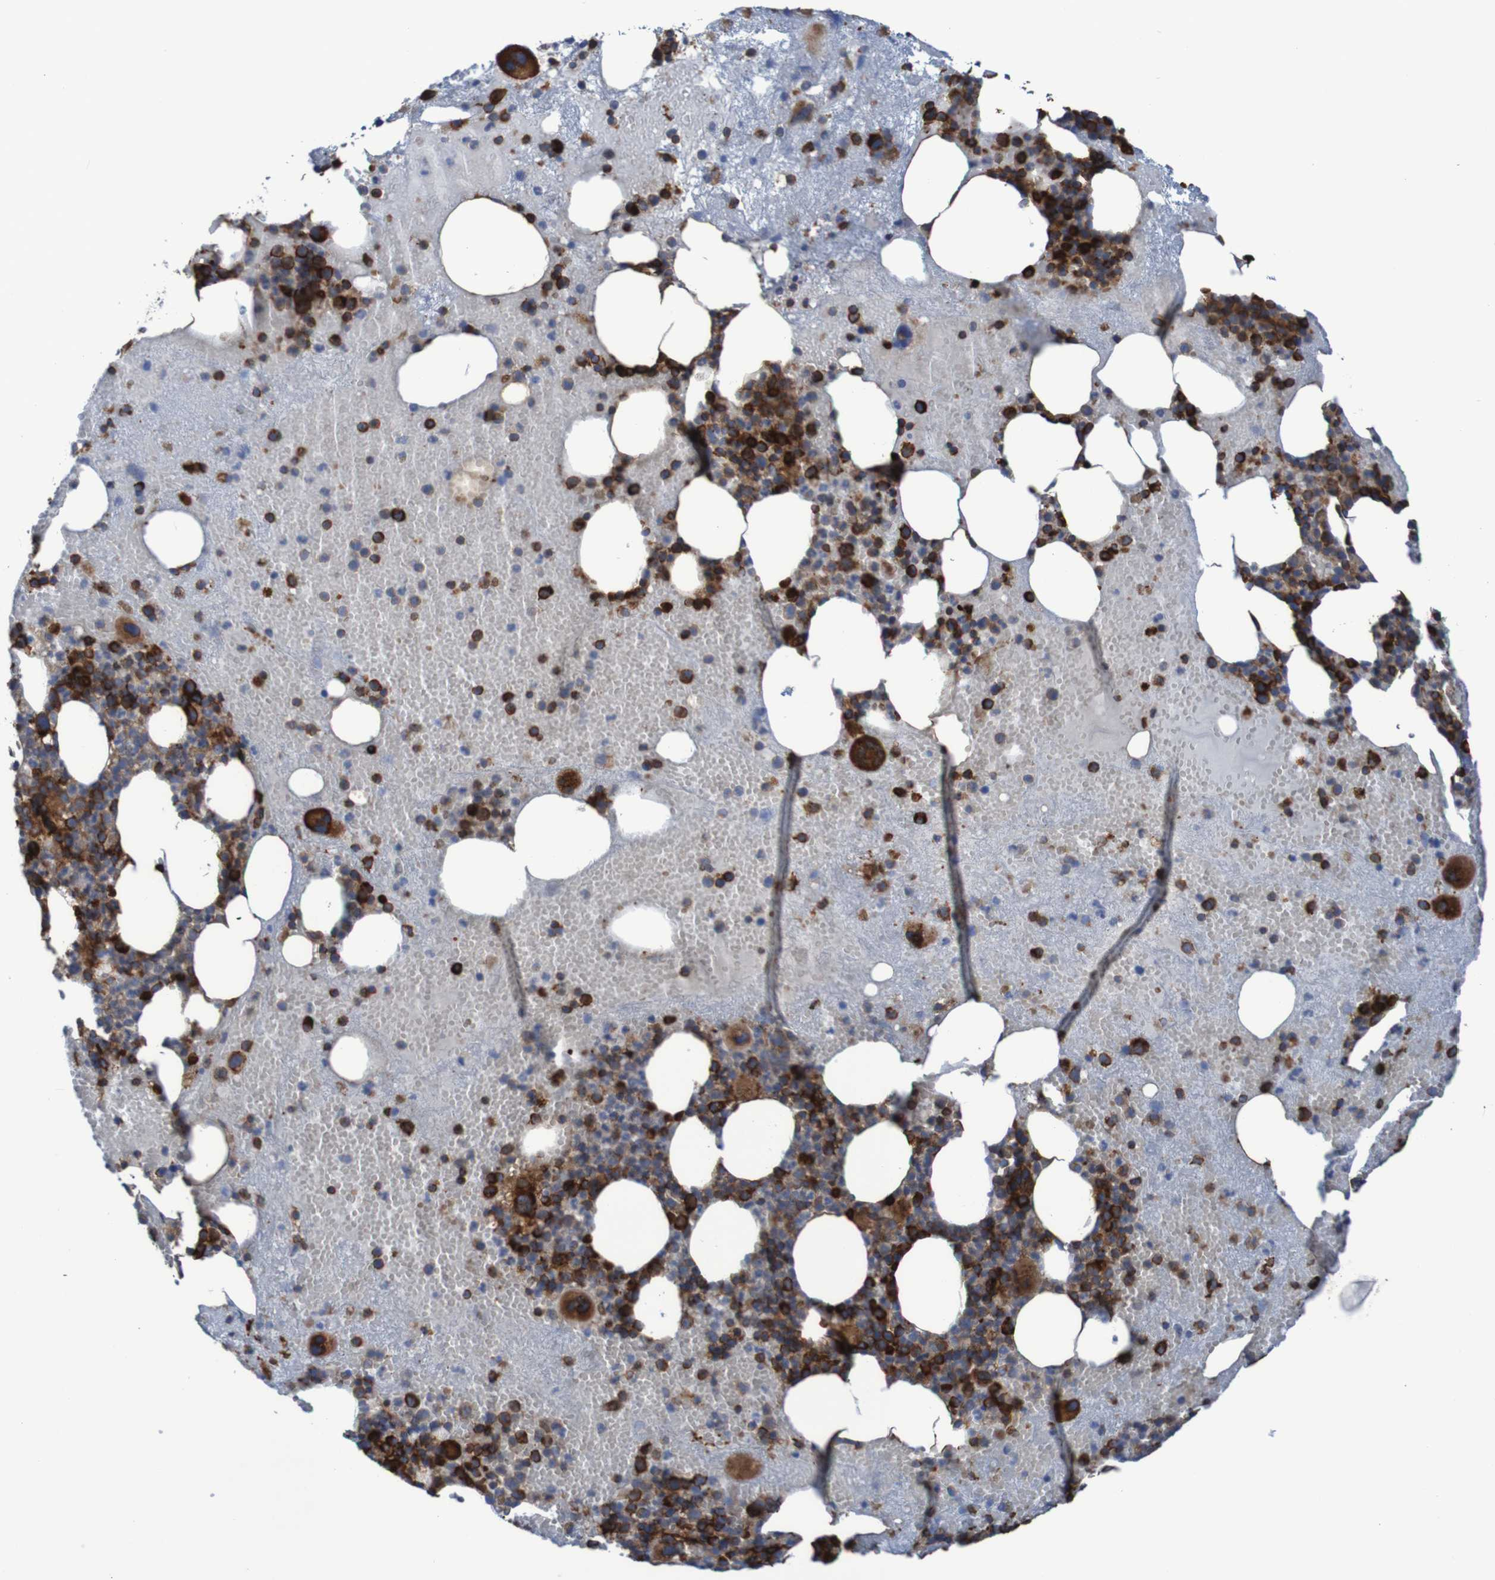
{"staining": {"intensity": "strong", "quantity": ">75%", "location": "cytoplasmic/membranous"}, "tissue": "bone marrow", "cell_type": "Hematopoietic cells", "image_type": "normal", "snomed": [{"axis": "morphology", "description": "Normal tissue, NOS"}, {"axis": "morphology", "description": "Inflammation, NOS"}, {"axis": "topography", "description": "Bone marrow"}], "caption": "The immunohistochemical stain shows strong cytoplasmic/membranous staining in hematopoietic cells of unremarkable bone marrow.", "gene": "RPL10", "patient": {"sex": "male", "age": 43}}